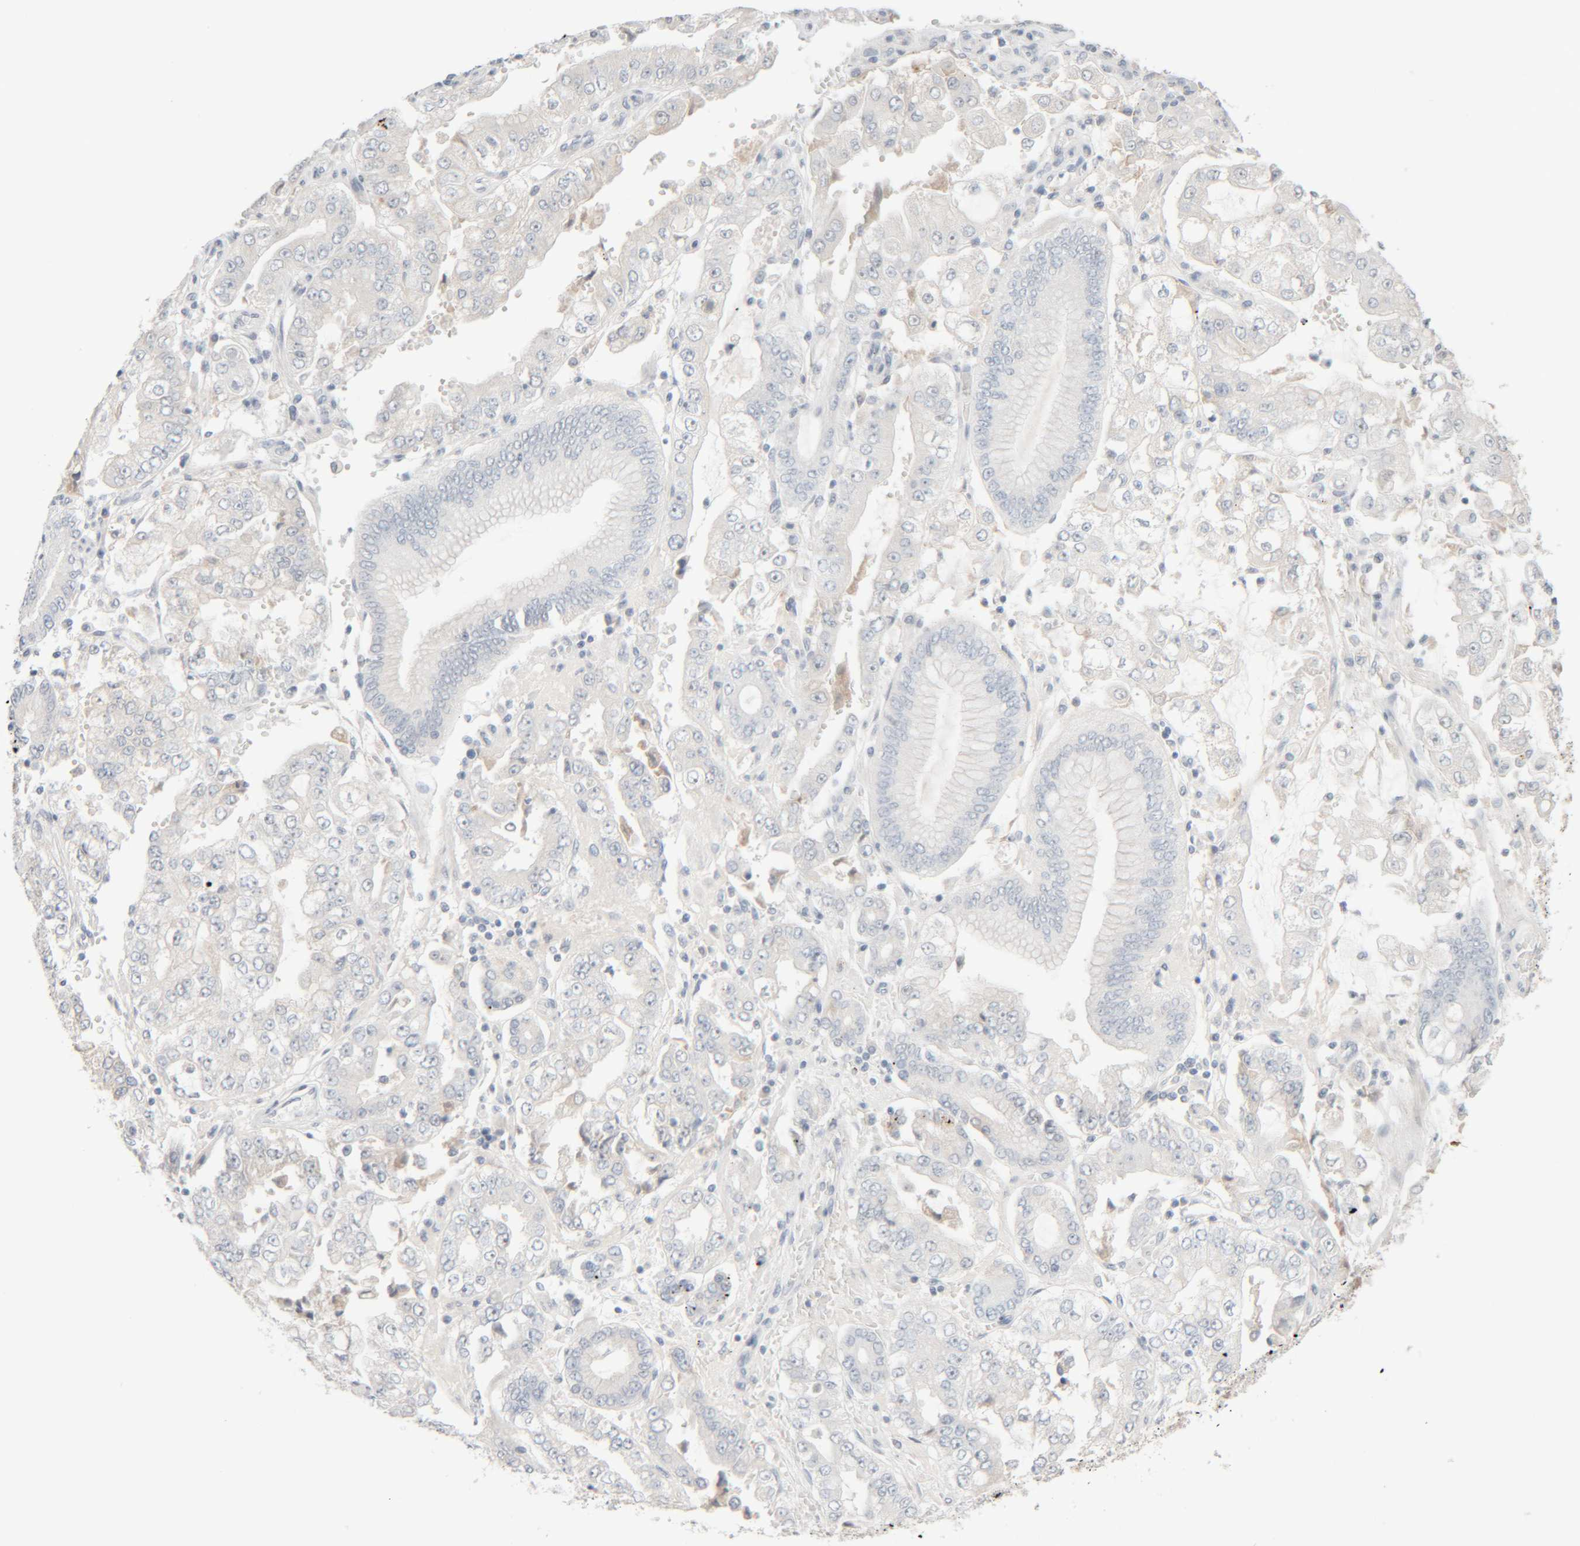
{"staining": {"intensity": "negative", "quantity": "none", "location": "none"}, "tissue": "stomach cancer", "cell_type": "Tumor cells", "image_type": "cancer", "snomed": [{"axis": "morphology", "description": "Adenocarcinoma, NOS"}, {"axis": "topography", "description": "Stomach"}], "caption": "Human stomach cancer (adenocarcinoma) stained for a protein using immunohistochemistry shows no staining in tumor cells.", "gene": "RIDA", "patient": {"sex": "male", "age": 76}}